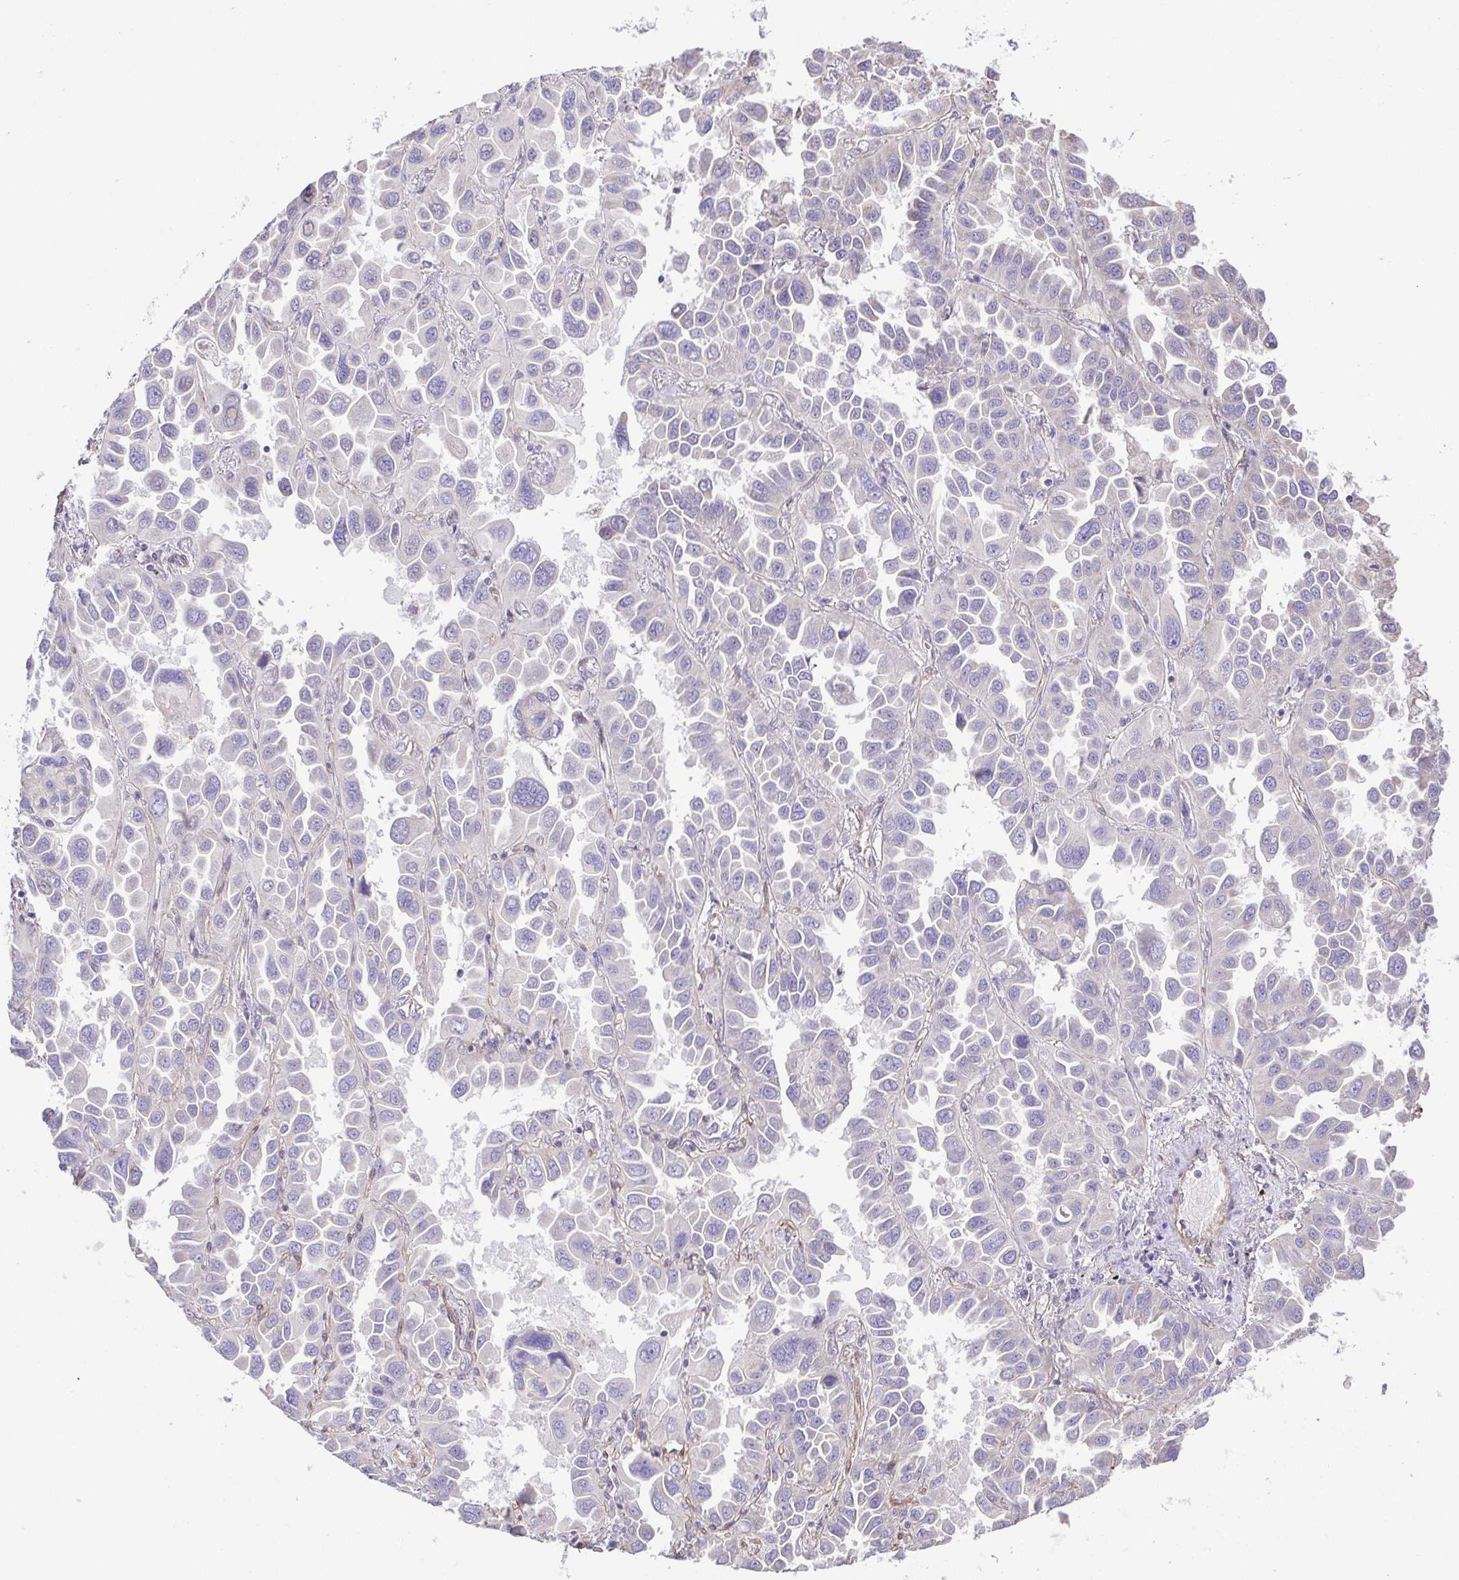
{"staining": {"intensity": "negative", "quantity": "none", "location": "none"}, "tissue": "lung cancer", "cell_type": "Tumor cells", "image_type": "cancer", "snomed": [{"axis": "morphology", "description": "Adenocarcinoma, NOS"}, {"axis": "topography", "description": "Lung"}], "caption": "Immunohistochemical staining of human lung adenocarcinoma reveals no significant positivity in tumor cells.", "gene": "FLT1", "patient": {"sex": "male", "age": 64}}